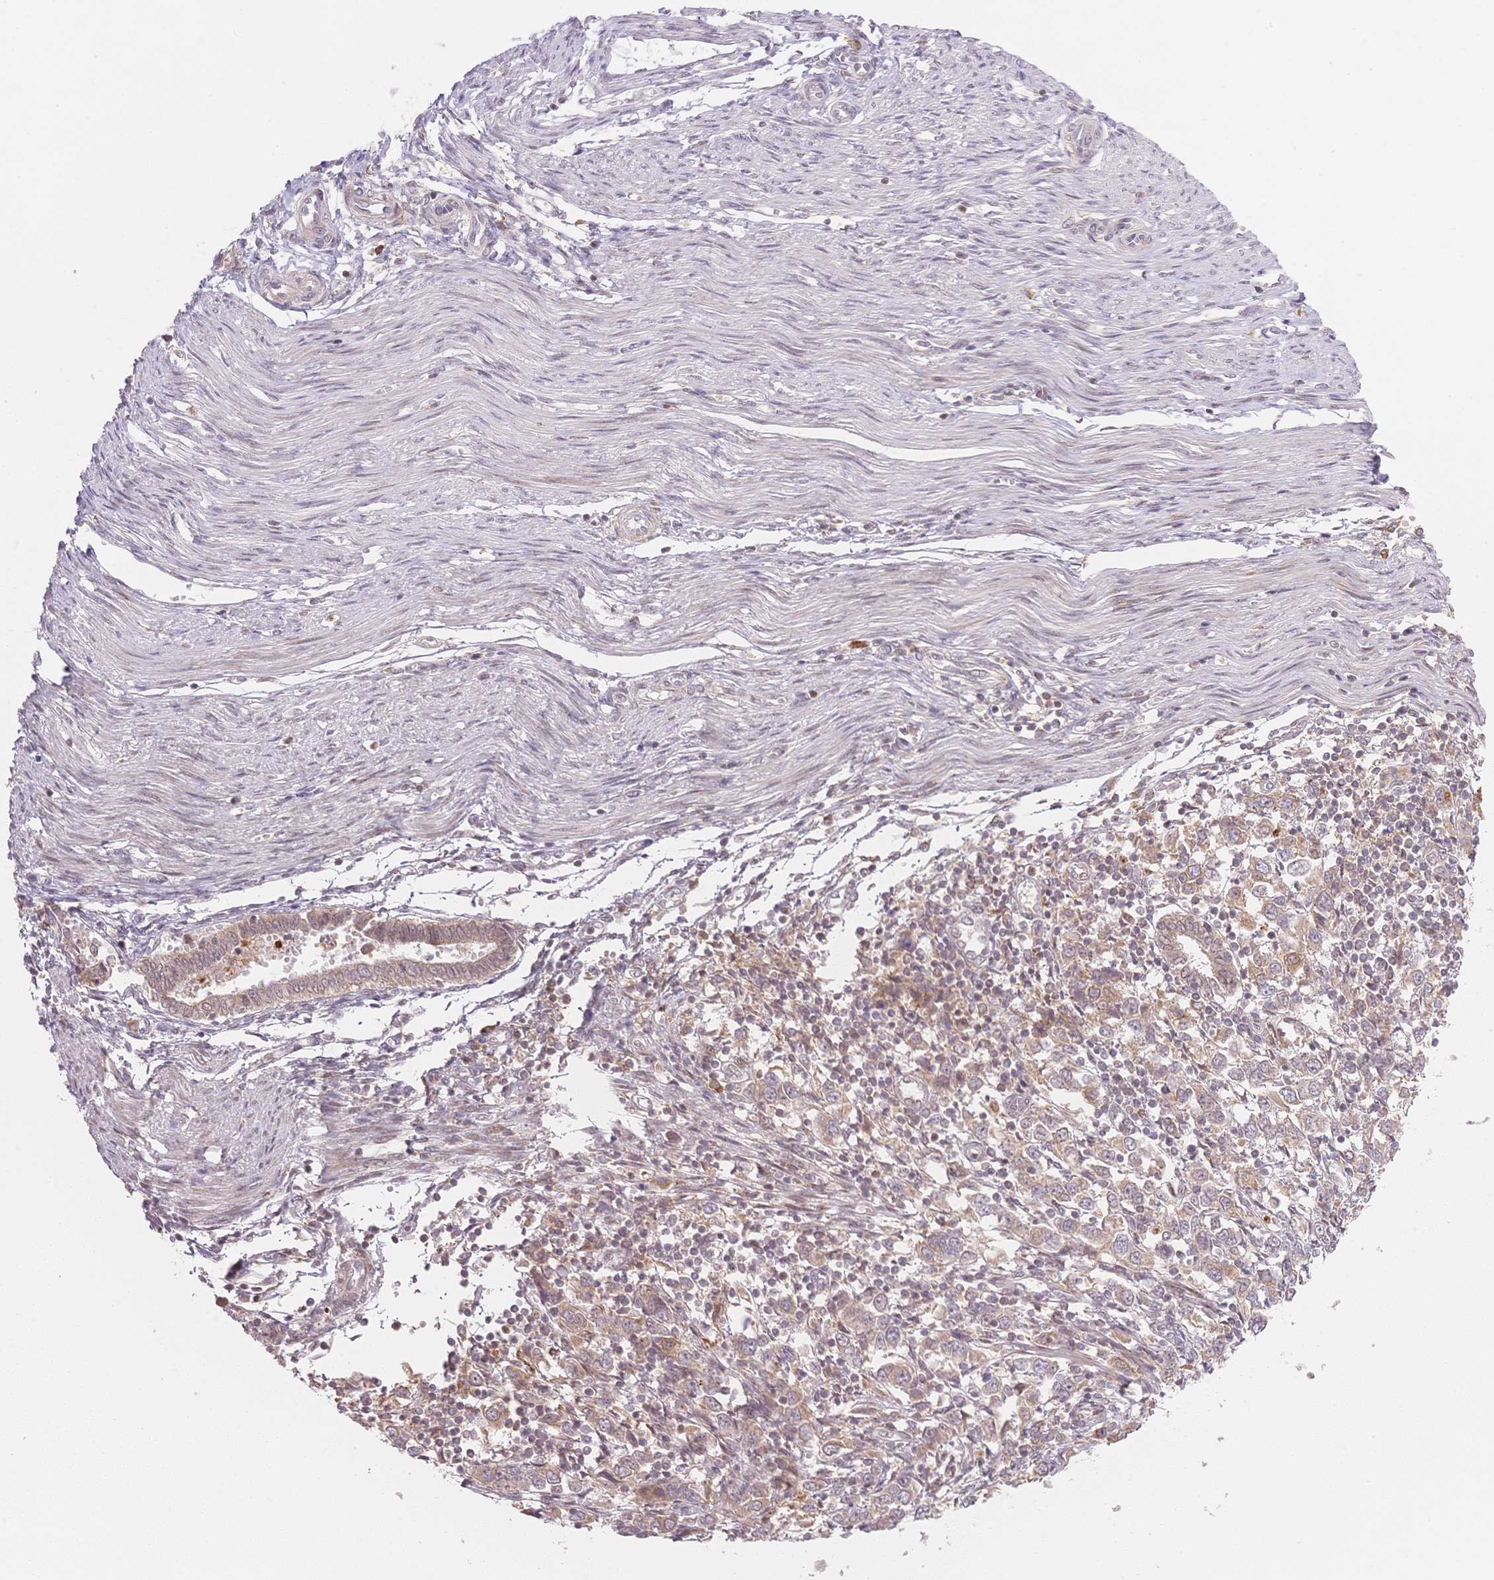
{"staining": {"intensity": "weak", "quantity": "25%-75%", "location": "cytoplasmic/membranous"}, "tissue": "endometrial cancer", "cell_type": "Tumor cells", "image_type": "cancer", "snomed": [{"axis": "morphology", "description": "Adenocarcinoma, NOS"}, {"axis": "topography", "description": "Endometrium"}], "caption": "About 25%-75% of tumor cells in human endometrial cancer exhibit weak cytoplasmic/membranous protein expression as visualized by brown immunohistochemical staining.", "gene": "STK39", "patient": {"sex": "female", "age": 43}}